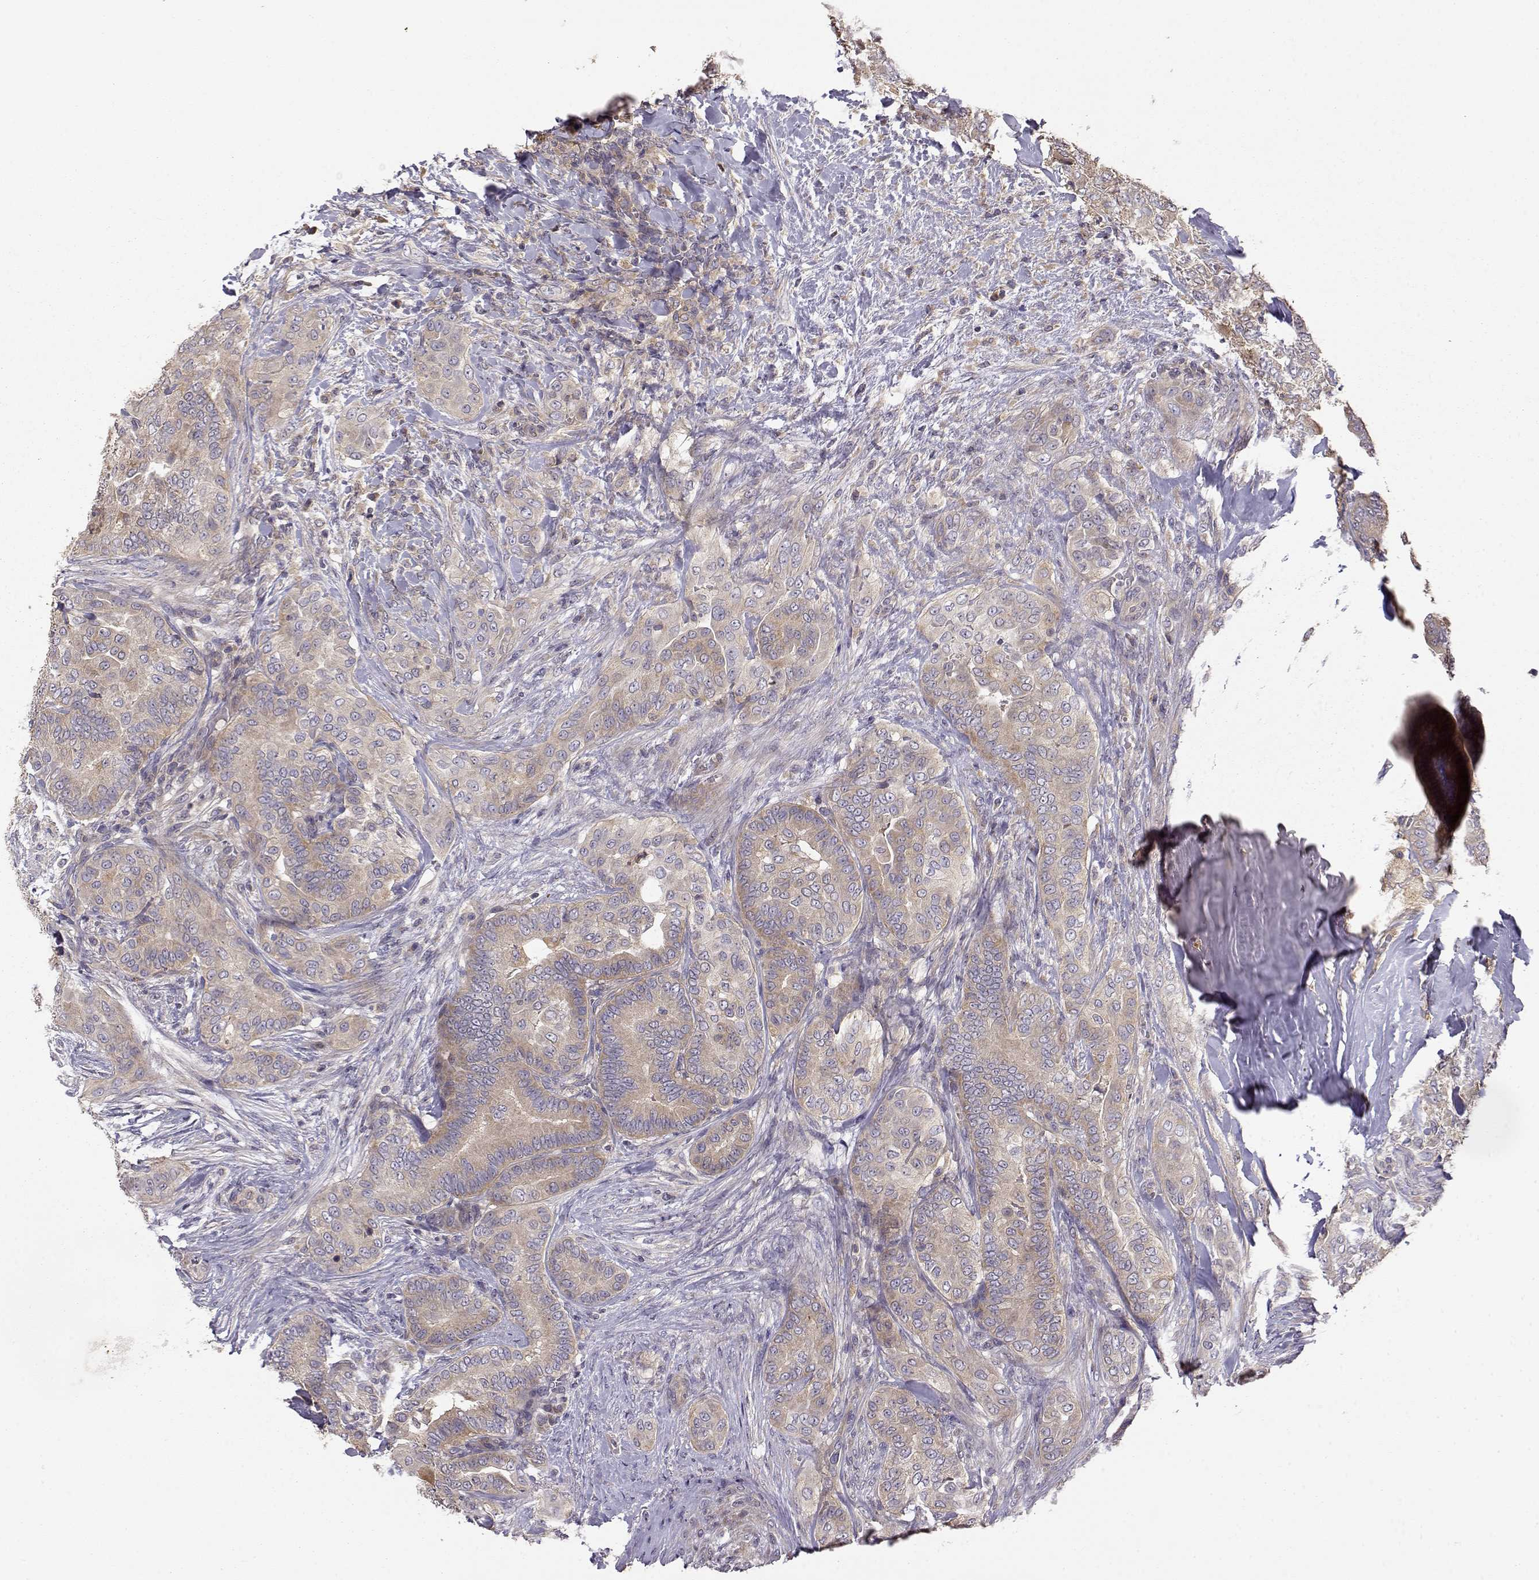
{"staining": {"intensity": "weak", "quantity": ">75%", "location": "cytoplasmic/membranous"}, "tissue": "thyroid cancer", "cell_type": "Tumor cells", "image_type": "cancer", "snomed": [{"axis": "morphology", "description": "Papillary adenocarcinoma, NOS"}, {"axis": "topography", "description": "Thyroid gland"}], "caption": "Thyroid papillary adenocarcinoma stained with a protein marker demonstrates weak staining in tumor cells.", "gene": "CRIM1", "patient": {"sex": "male", "age": 61}}